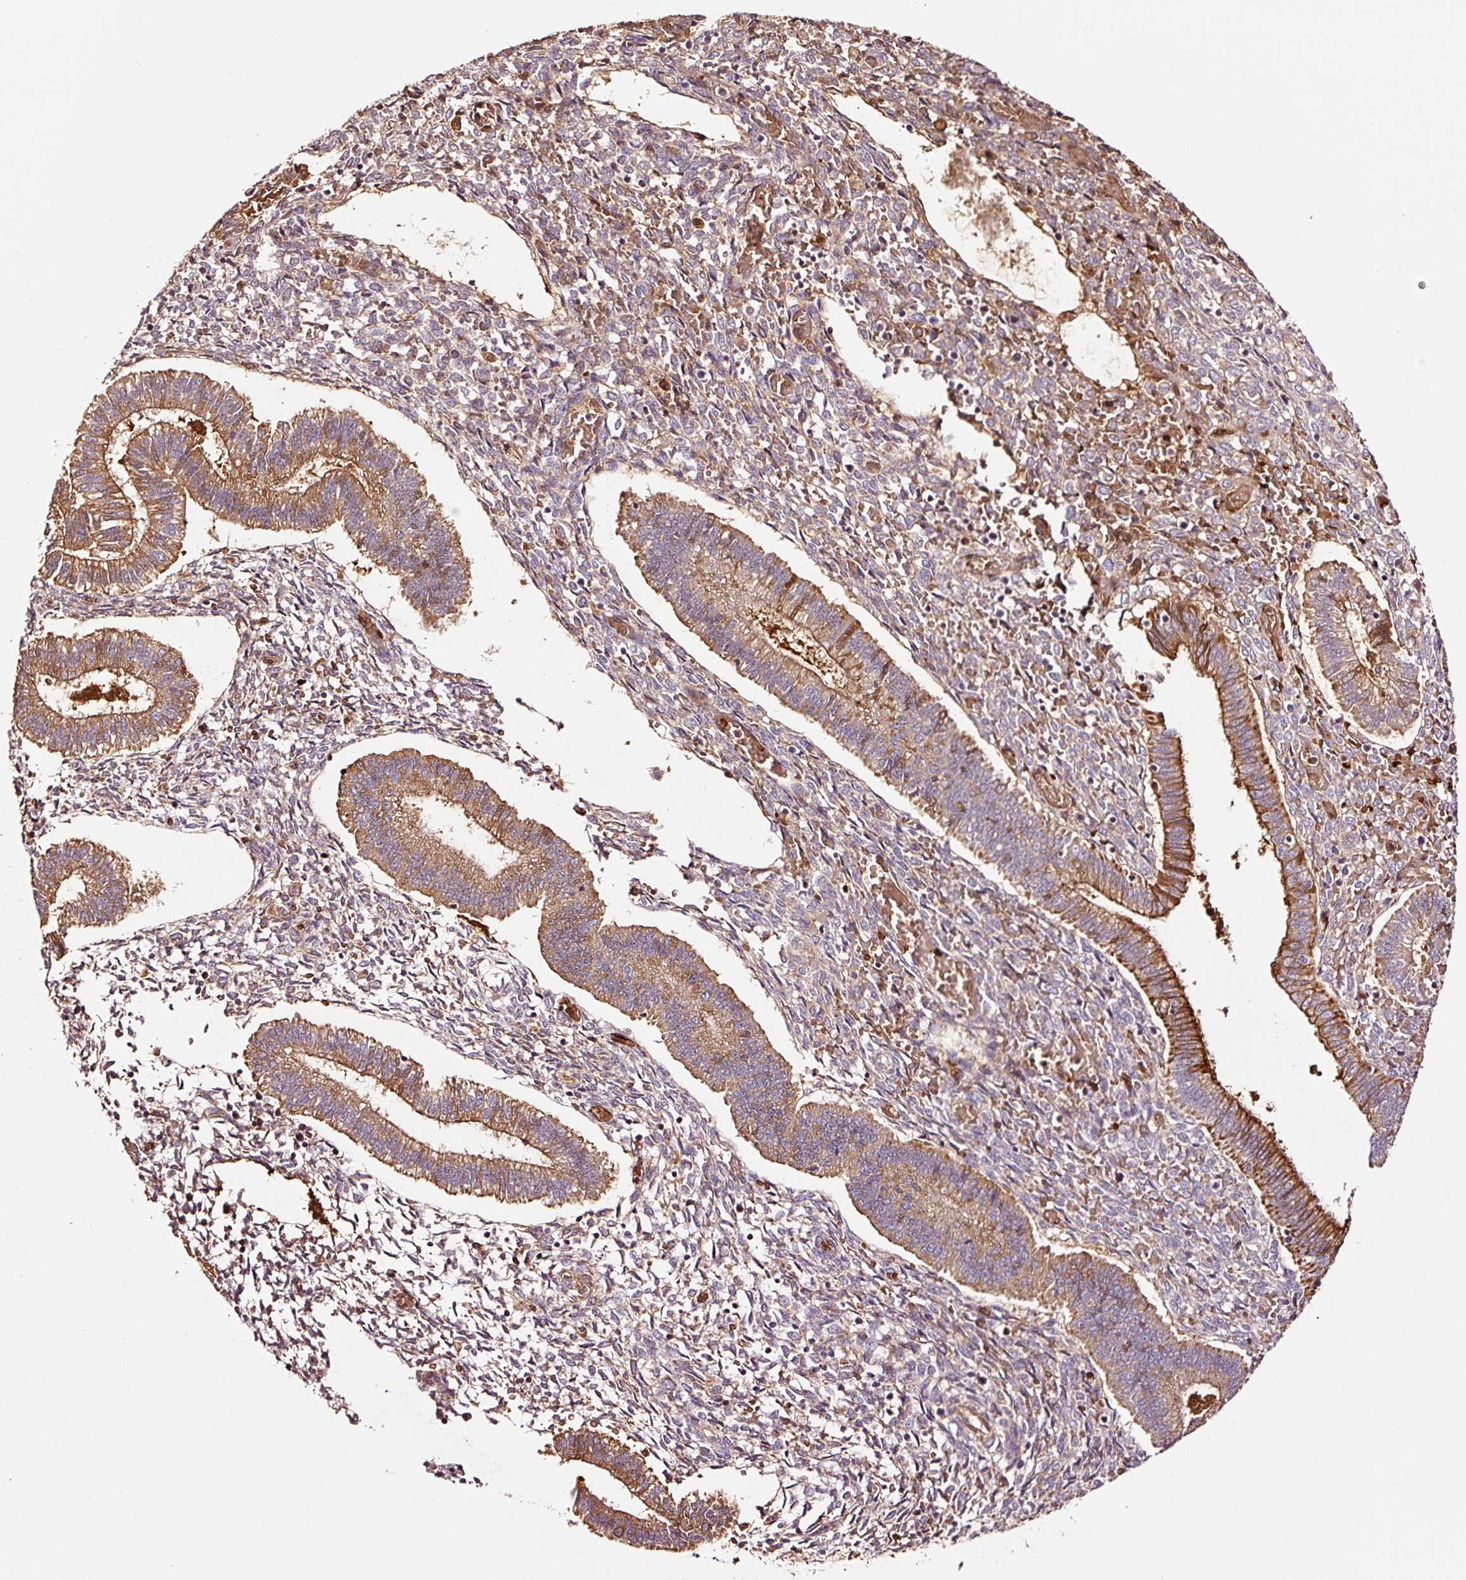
{"staining": {"intensity": "moderate", "quantity": "25%-75%", "location": "cytoplasmic/membranous"}, "tissue": "endometrium", "cell_type": "Cells in endometrial stroma", "image_type": "normal", "snomed": [{"axis": "morphology", "description": "Normal tissue, NOS"}, {"axis": "topography", "description": "Endometrium"}], "caption": "An immunohistochemistry micrograph of benign tissue is shown. Protein staining in brown labels moderate cytoplasmic/membranous positivity in endometrium within cells in endometrial stroma.", "gene": "PGLYRP2", "patient": {"sex": "female", "age": 25}}